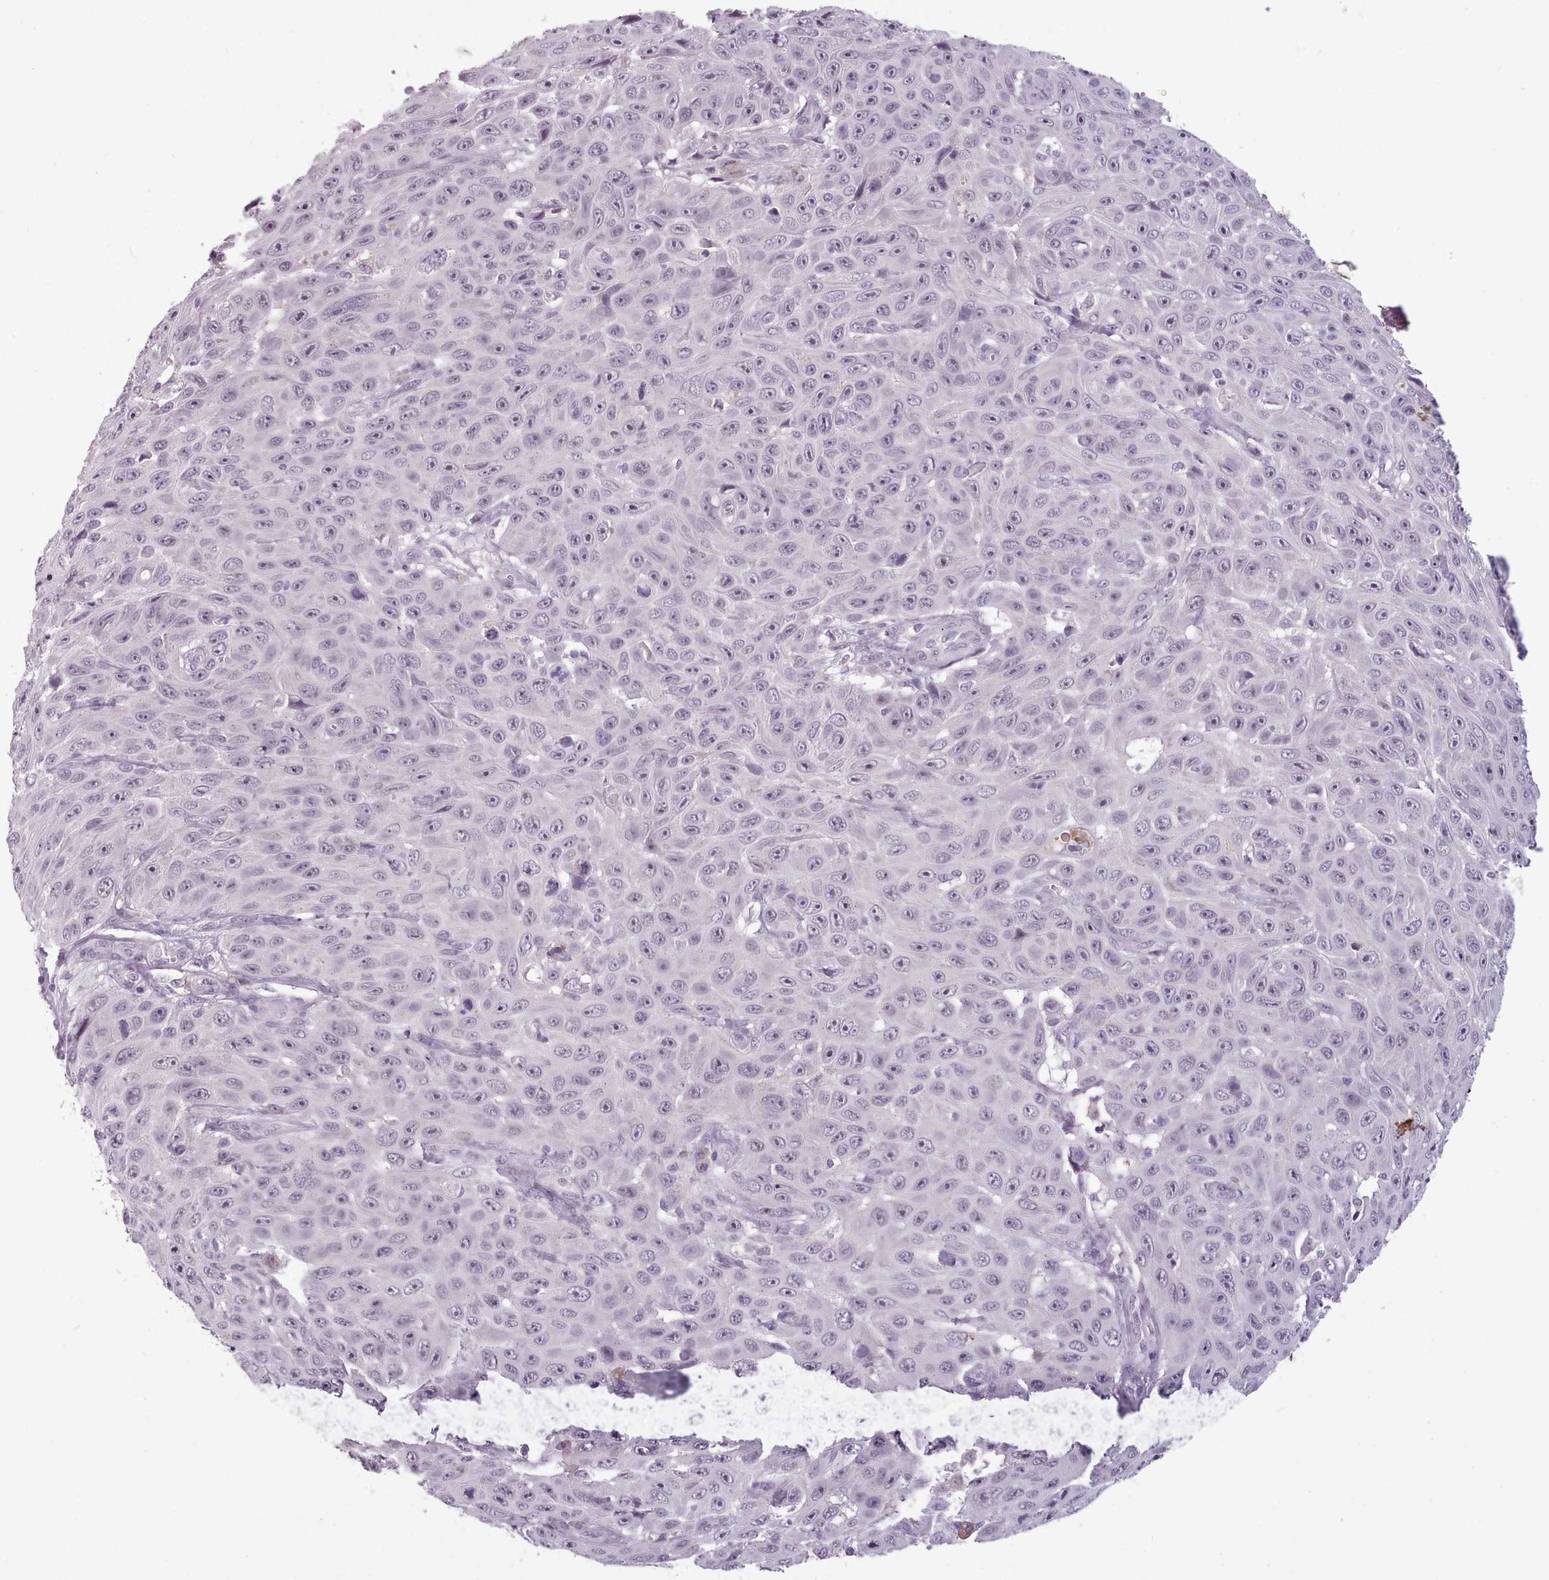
{"staining": {"intensity": "negative", "quantity": "none", "location": "none"}, "tissue": "skin cancer", "cell_type": "Tumor cells", "image_type": "cancer", "snomed": [{"axis": "morphology", "description": "Squamous cell carcinoma, NOS"}, {"axis": "topography", "description": "Skin"}], "caption": "IHC micrograph of neoplastic tissue: human skin cancer stained with DAB reveals no significant protein positivity in tumor cells.", "gene": "PBX4", "patient": {"sex": "male", "age": 82}}